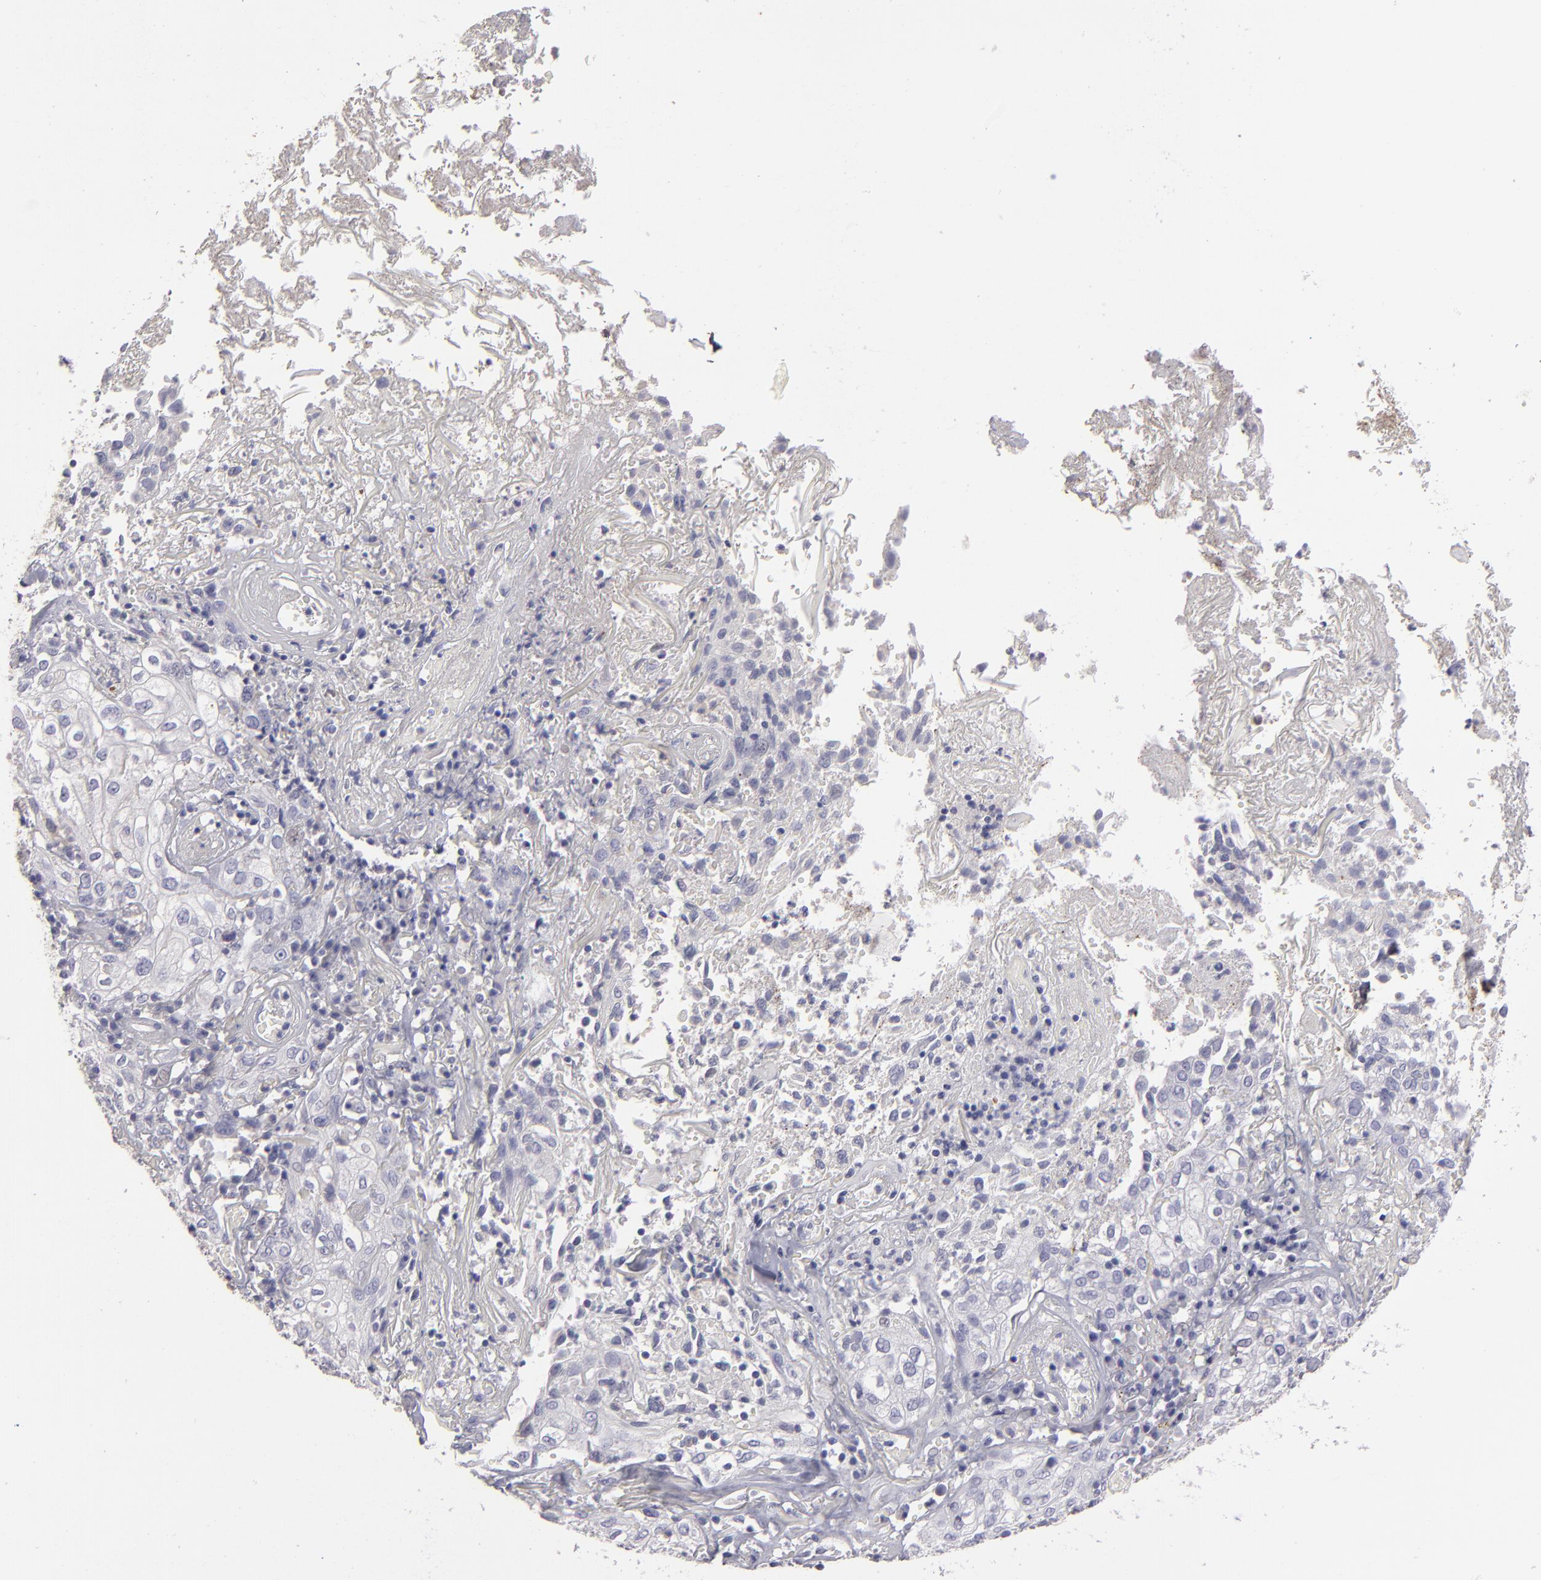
{"staining": {"intensity": "negative", "quantity": "none", "location": "none"}, "tissue": "skin cancer", "cell_type": "Tumor cells", "image_type": "cancer", "snomed": [{"axis": "morphology", "description": "Squamous cell carcinoma, NOS"}, {"axis": "topography", "description": "Skin"}], "caption": "A histopathology image of squamous cell carcinoma (skin) stained for a protein shows no brown staining in tumor cells.", "gene": "ABCC4", "patient": {"sex": "male", "age": 65}}